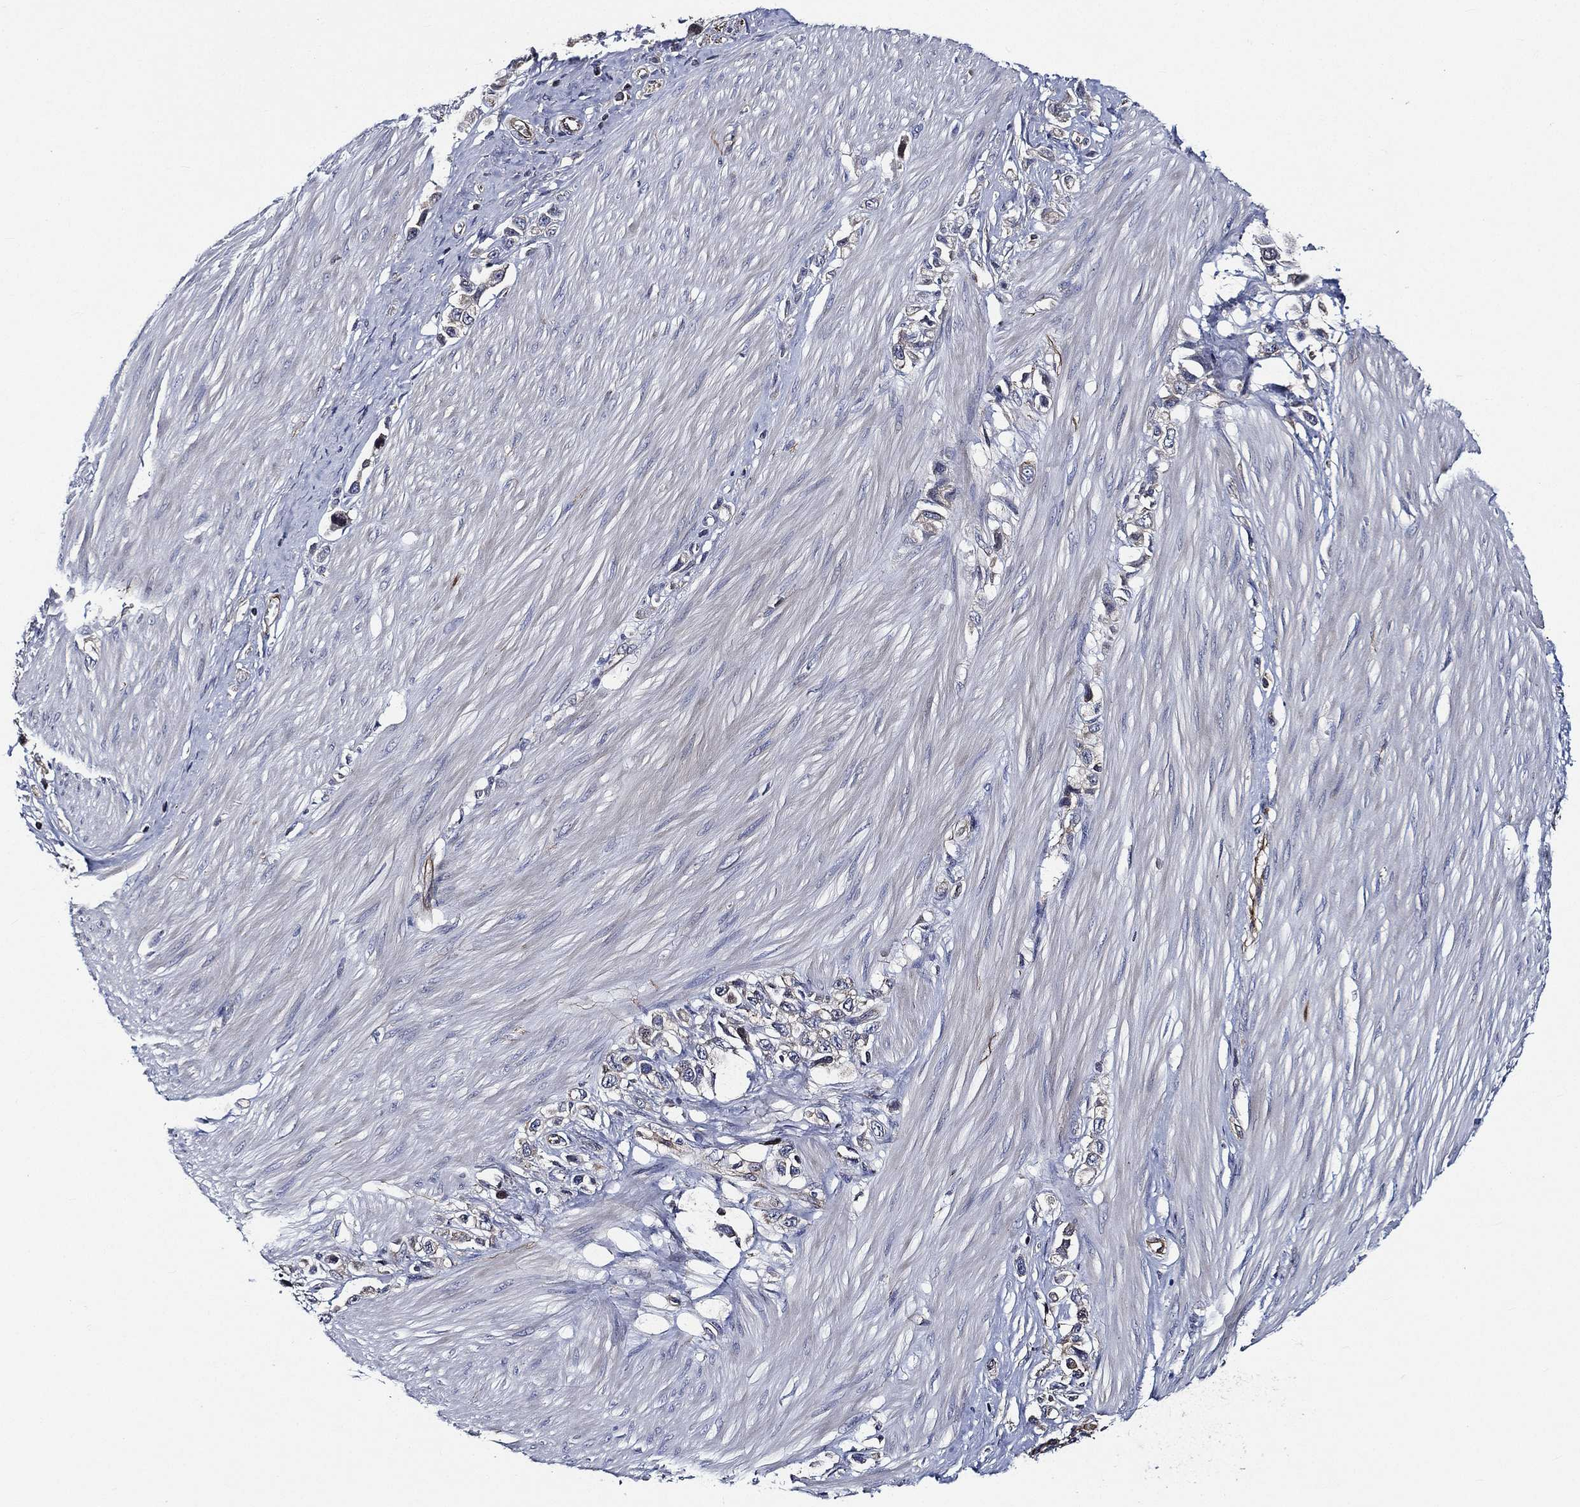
{"staining": {"intensity": "negative", "quantity": "none", "location": "none"}, "tissue": "stomach cancer", "cell_type": "Tumor cells", "image_type": "cancer", "snomed": [{"axis": "morphology", "description": "Normal tissue, NOS"}, {"axis": "morphology", "description": "Adenocarcinoma, NOS"}, {"axis": "morphology", "description": "Adenocarcinoma, High grade"}, {"axis": "topography", "description": "Stomach, upper"}, {"axis": "topography", "description": "Stomach"}], "caption": "IHC image of human stomach cancer (adenocarcinoma (high-grade)) stained for a protein (brown), which reveals no expression in tumor cells.", "gene": "KIF20B", "patient": {"sex": "female", "age": 65}}